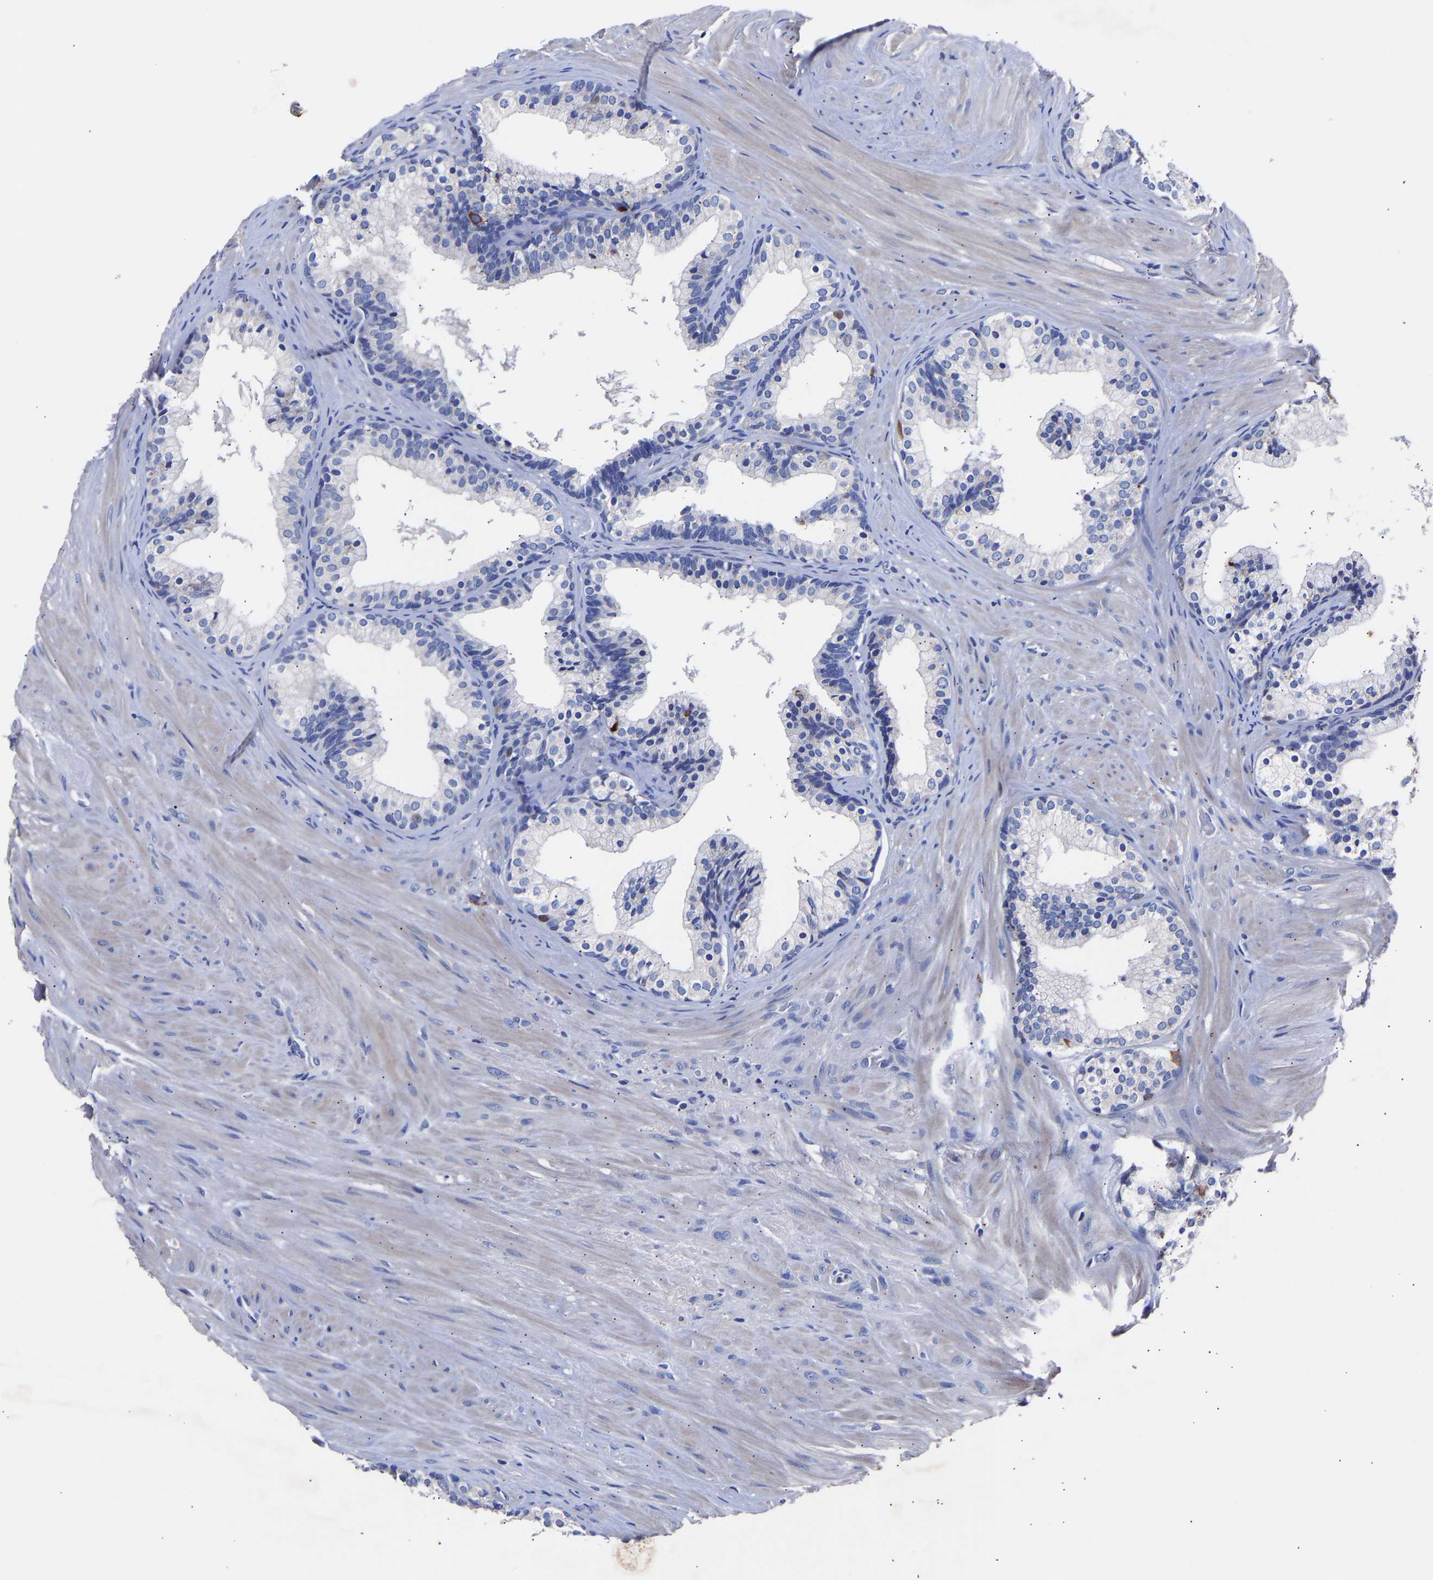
{"staining": {"intensity": "negative", "quantity": "none", "location": "none"}, "tissue": "prostate cancer", "cell_type": "Tumor cells", "image_type": "cancer", "snomed": [{"axis": "morphology", "description": "Adenocarcinoma, Low grade"}, {"axis": "topography", "description": "Prostate"}], "caption": "A high-resolution histopathology image shows immunohistochemistry (IHC) staining of prostate adenocarcinoma (low-grade), which exhibits no significant expression in tumor cells.", "gene": "SEM1", "patient": {"sex": "male", "age": 69}}